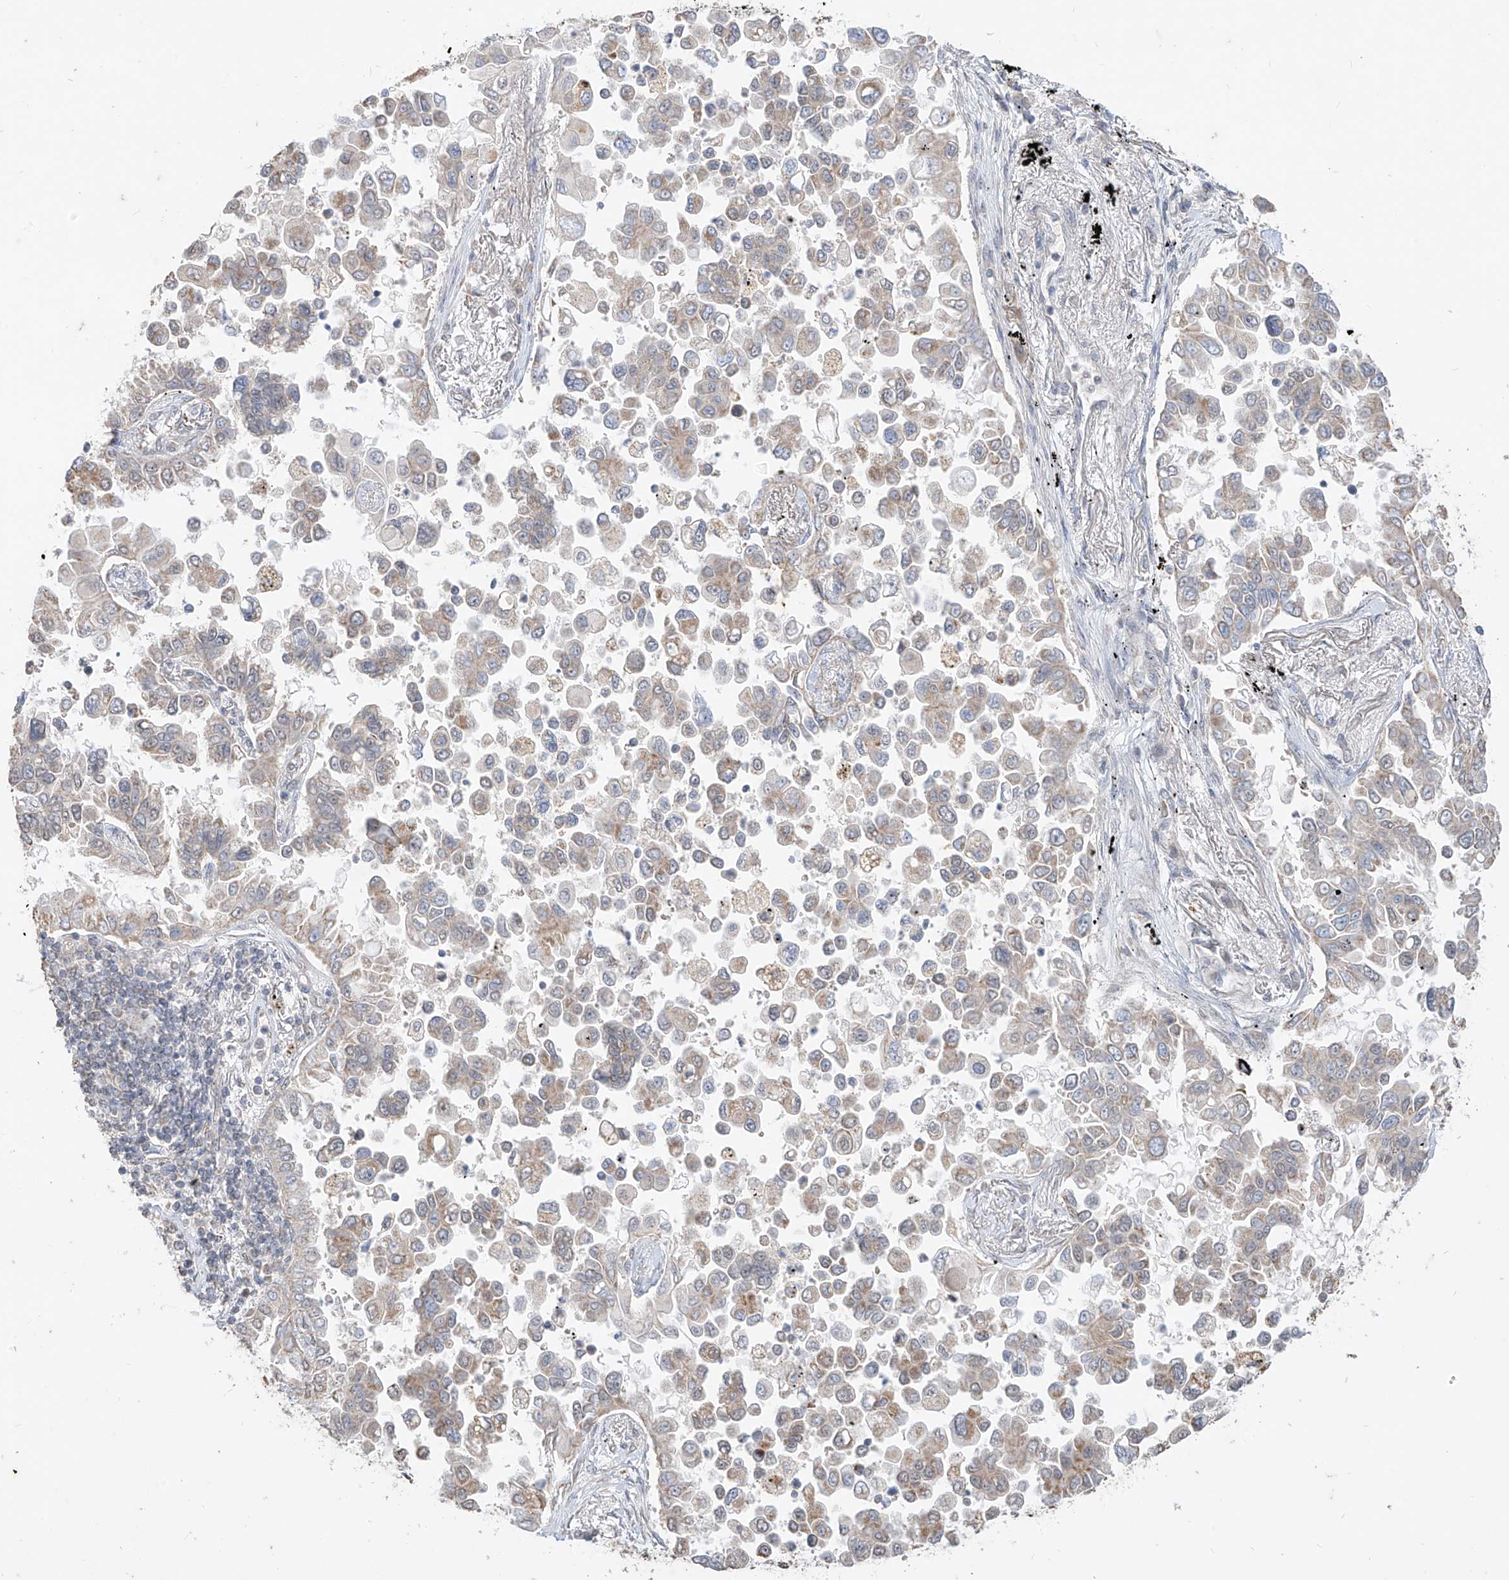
{"staining": {"intensity": "weak", "quantity": "25%-75%", "location": "cytoplasmic/membranous"}, "tissue": "lung cancer", "cell_type": "Tumor cells", "image_type": "cancer", "snomed": [{"axis": "morphology", "description": "Adenocarcinoma, NOS"}, {"axis": "topography", "description": "Lung"}], "caption": "IHC photomicrograph of neoplastic tissue: human lung cancer stained using immunohistochemistry (IHC) shows low levels of weak protein expression localized specifically in the cytoplasmic/membranous of tumor cells, appearing as a cytoplasmic/membranous brown color.", "gene": "MTUS2", "patient": {"sex": "female", "age": 67}}